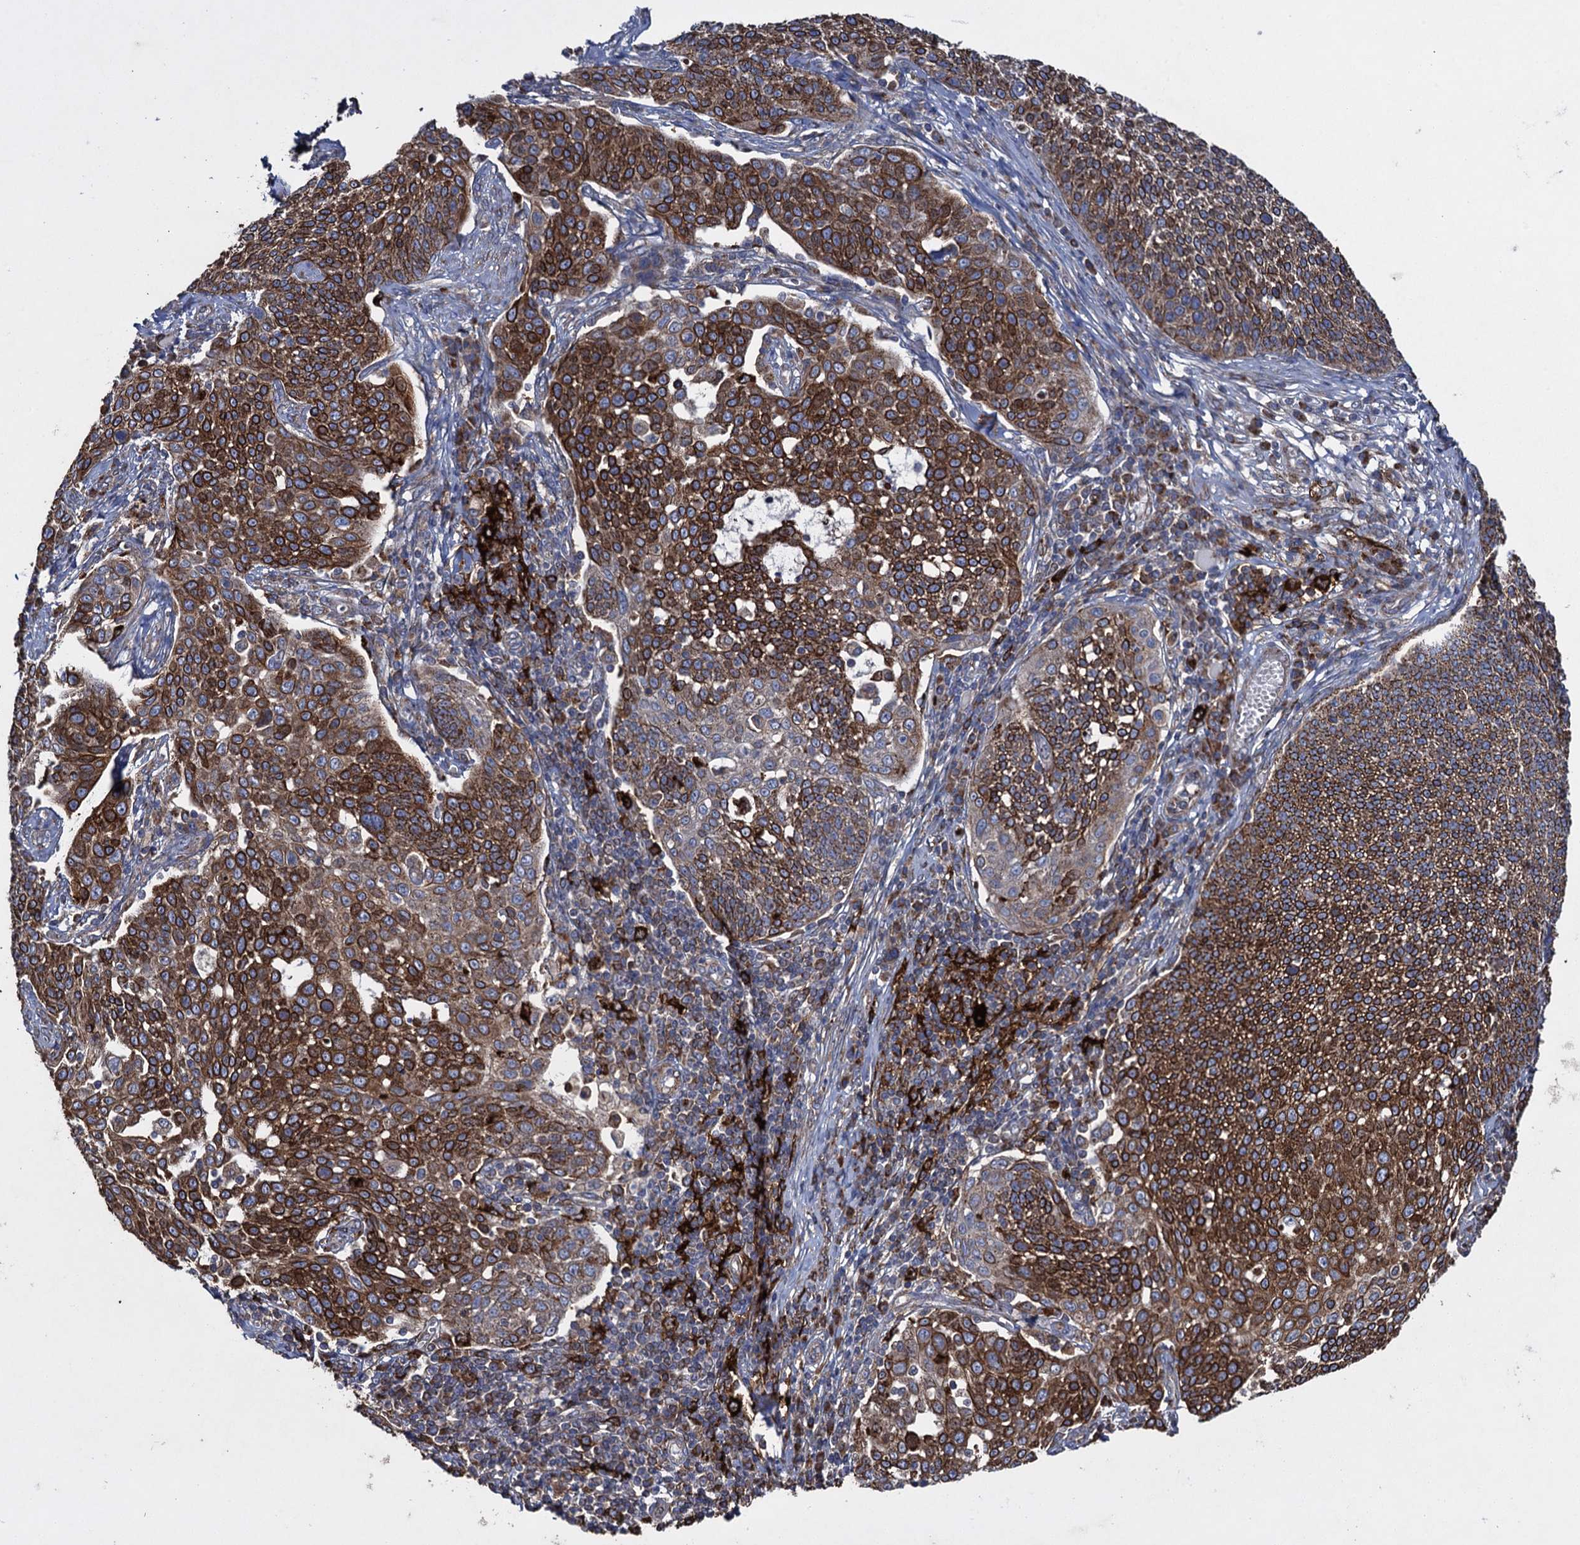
{"staining": {"intensity": "strong", "quantity": ">75%", "location": "cytoplasmic/membranous"}, "tissue": "cervical cancer", "cell_type": "Tumor cells", "image_type": "cancer", "snomed": [{"axis": "morphology", "description": "Squamous cell carcinoma, NOS"}, {"axis": "topography", "description": "Cervix"}], "caption": "This histopathology image exhibits IHC staining of cervical cancer, with high strong cytoplasmic/membranous staining in approximately >75% of tumor cells.", "gene": "TXNDC11", "patient": {"sex": "female", "age": 34}}